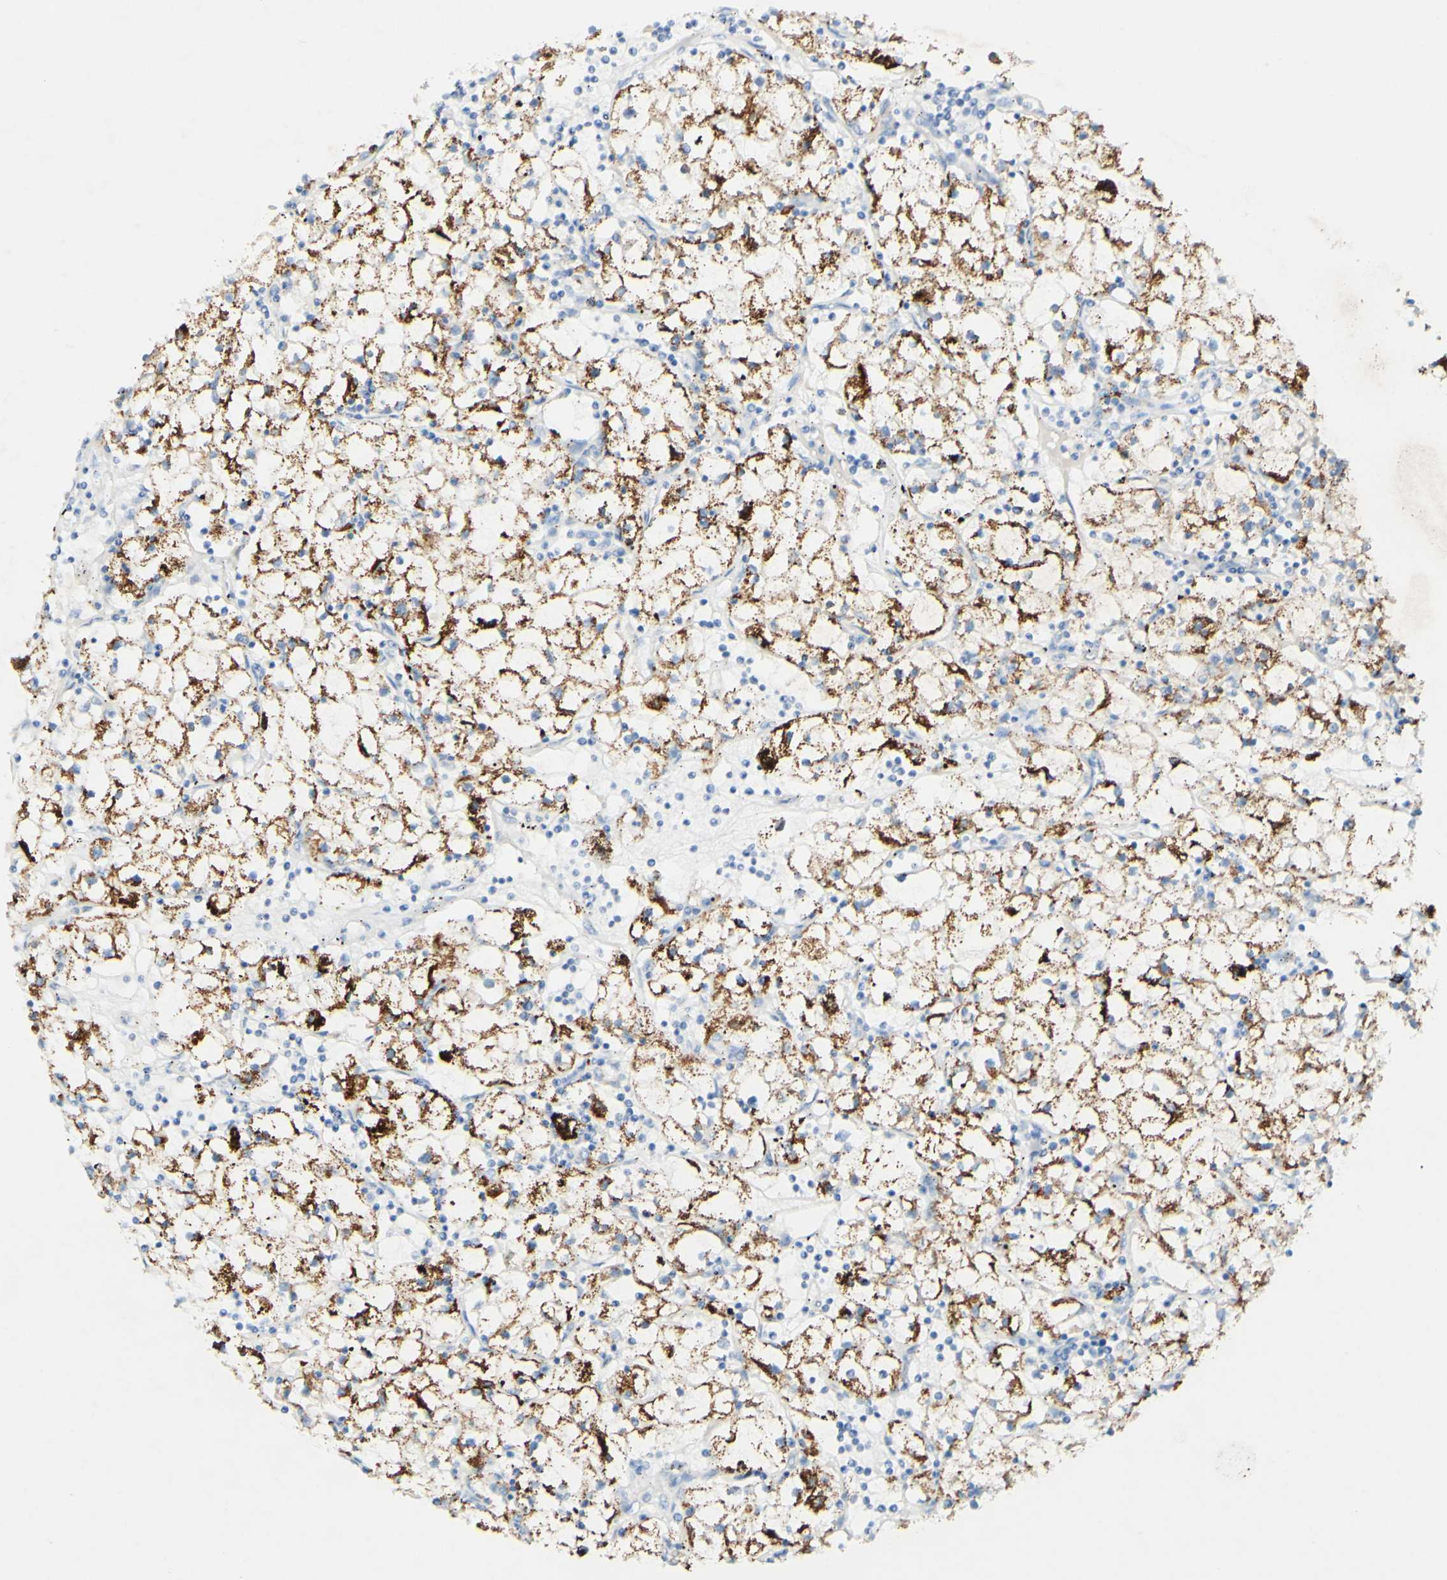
{"staining": {"intensity": "negative", "quantity": "none", "location": "none"}, "tissue": "renal cancer", "cell_type": "Tumor cells", "image_type": "cancer", "snomed": [{"axis": "morphology", "description": "Adenocarcinoma, NOS"}, {"axis": "topography", "description": "Kidney"}], "caption": "There is no significant staining in tumor cells of adenocarcinoma (renal).", "gene": "FGF4", "patient": {"sex": "male", "age": 56}}